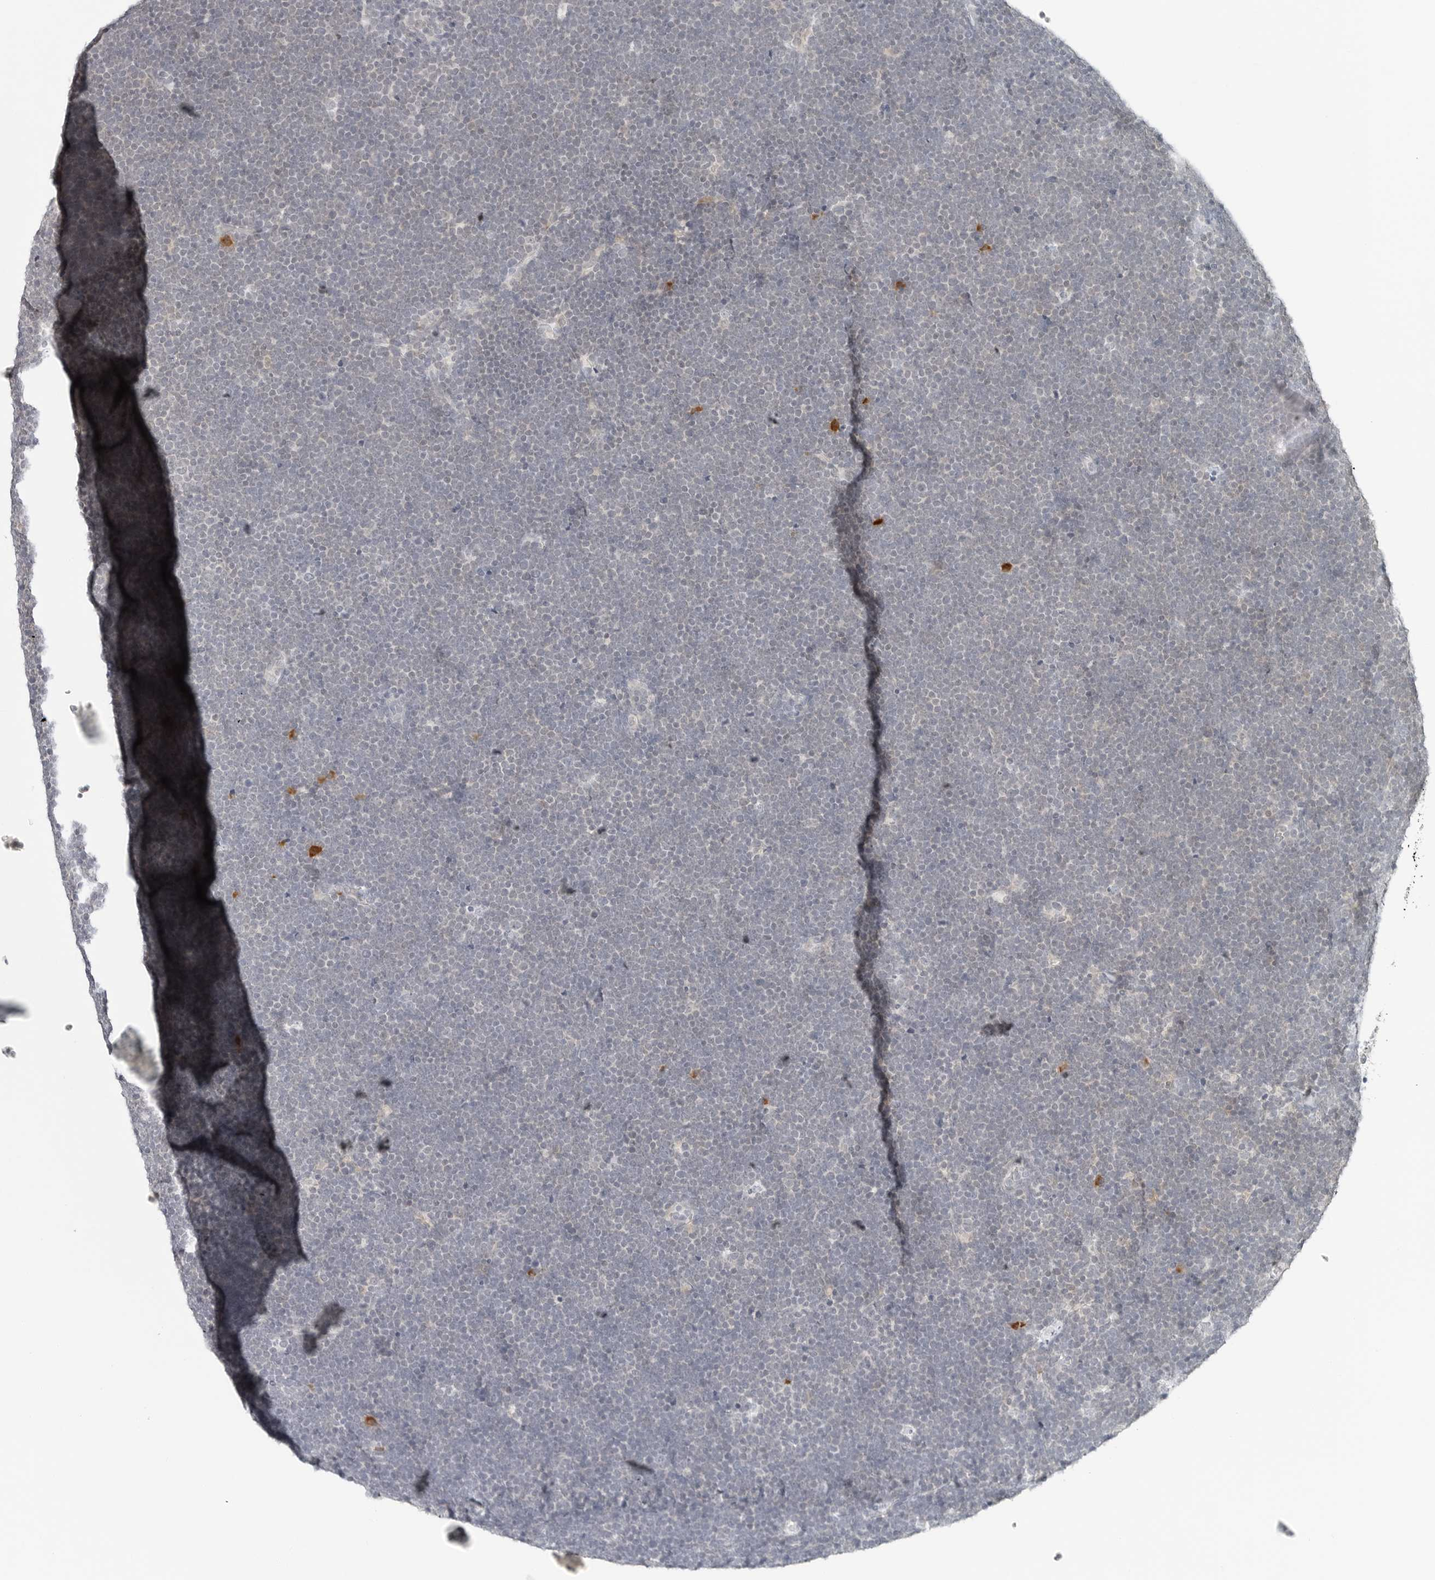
{"staining": {"intensity": "negative", "quantity": "none", "location": "none"}, "tissue": "lymphoma", "cell_type": "Tumor cells", "image_type": "cancer", "snomed": [{"axis": "morphology", "description": "Malignant lymphoma, non-Hodgkin's type, High grade"}, {"axis": "topography", "description": "Lymph node"}], "caption": "The immunohistochemistry histopathology image has no significant staining in tumor cells of lymphoma tissue. (Stains: DAB (3,3'-diaminobenzidine) IHC with hematoxylin counter stain, Microscopy: brightfield microscopy at high magnification).", "gene": "PARP10", "patient": {"sex": "male", "age": 13}}